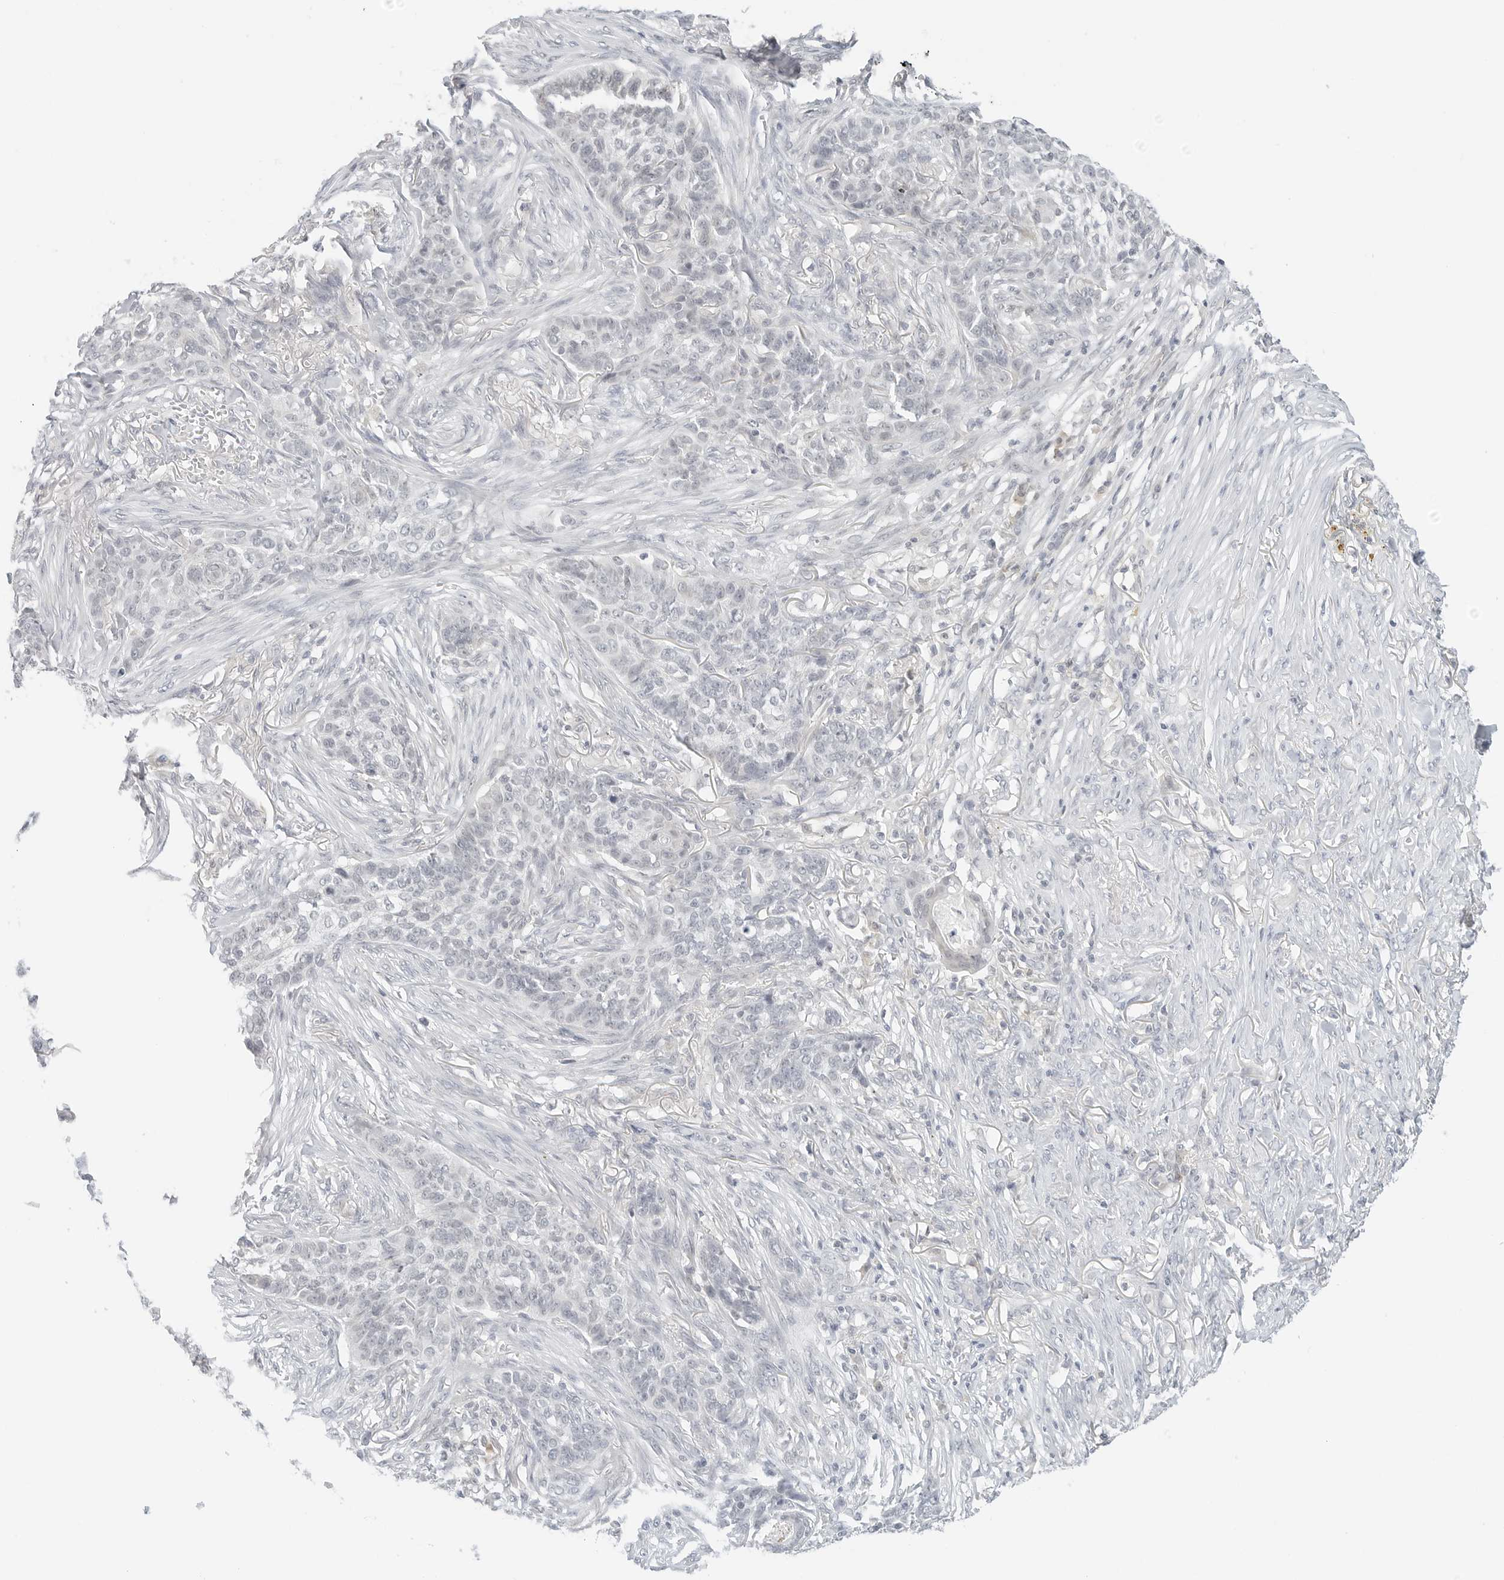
{"staining": {"intensity": "negative", "quantity": "none", "location": "none"}, "tissue": "skin cancer", "cell_type": "Tumor cells", "image_type": "cancer", "snomed": [{"axis": "morphology", "description": "Basal cell carcinoma"}, {"axis": "topography", "description": "Skin"}], "caption": "Immunohistochemistry photomicrograph of neoplastic tissue: skin basal cell carcinoma stained with DAB (3,3'-diaminobenzidine) exhibits no significant protein expression in tumor cells.", "gene": "NEO1", "patient": {"sex": "male", "age": 85}}